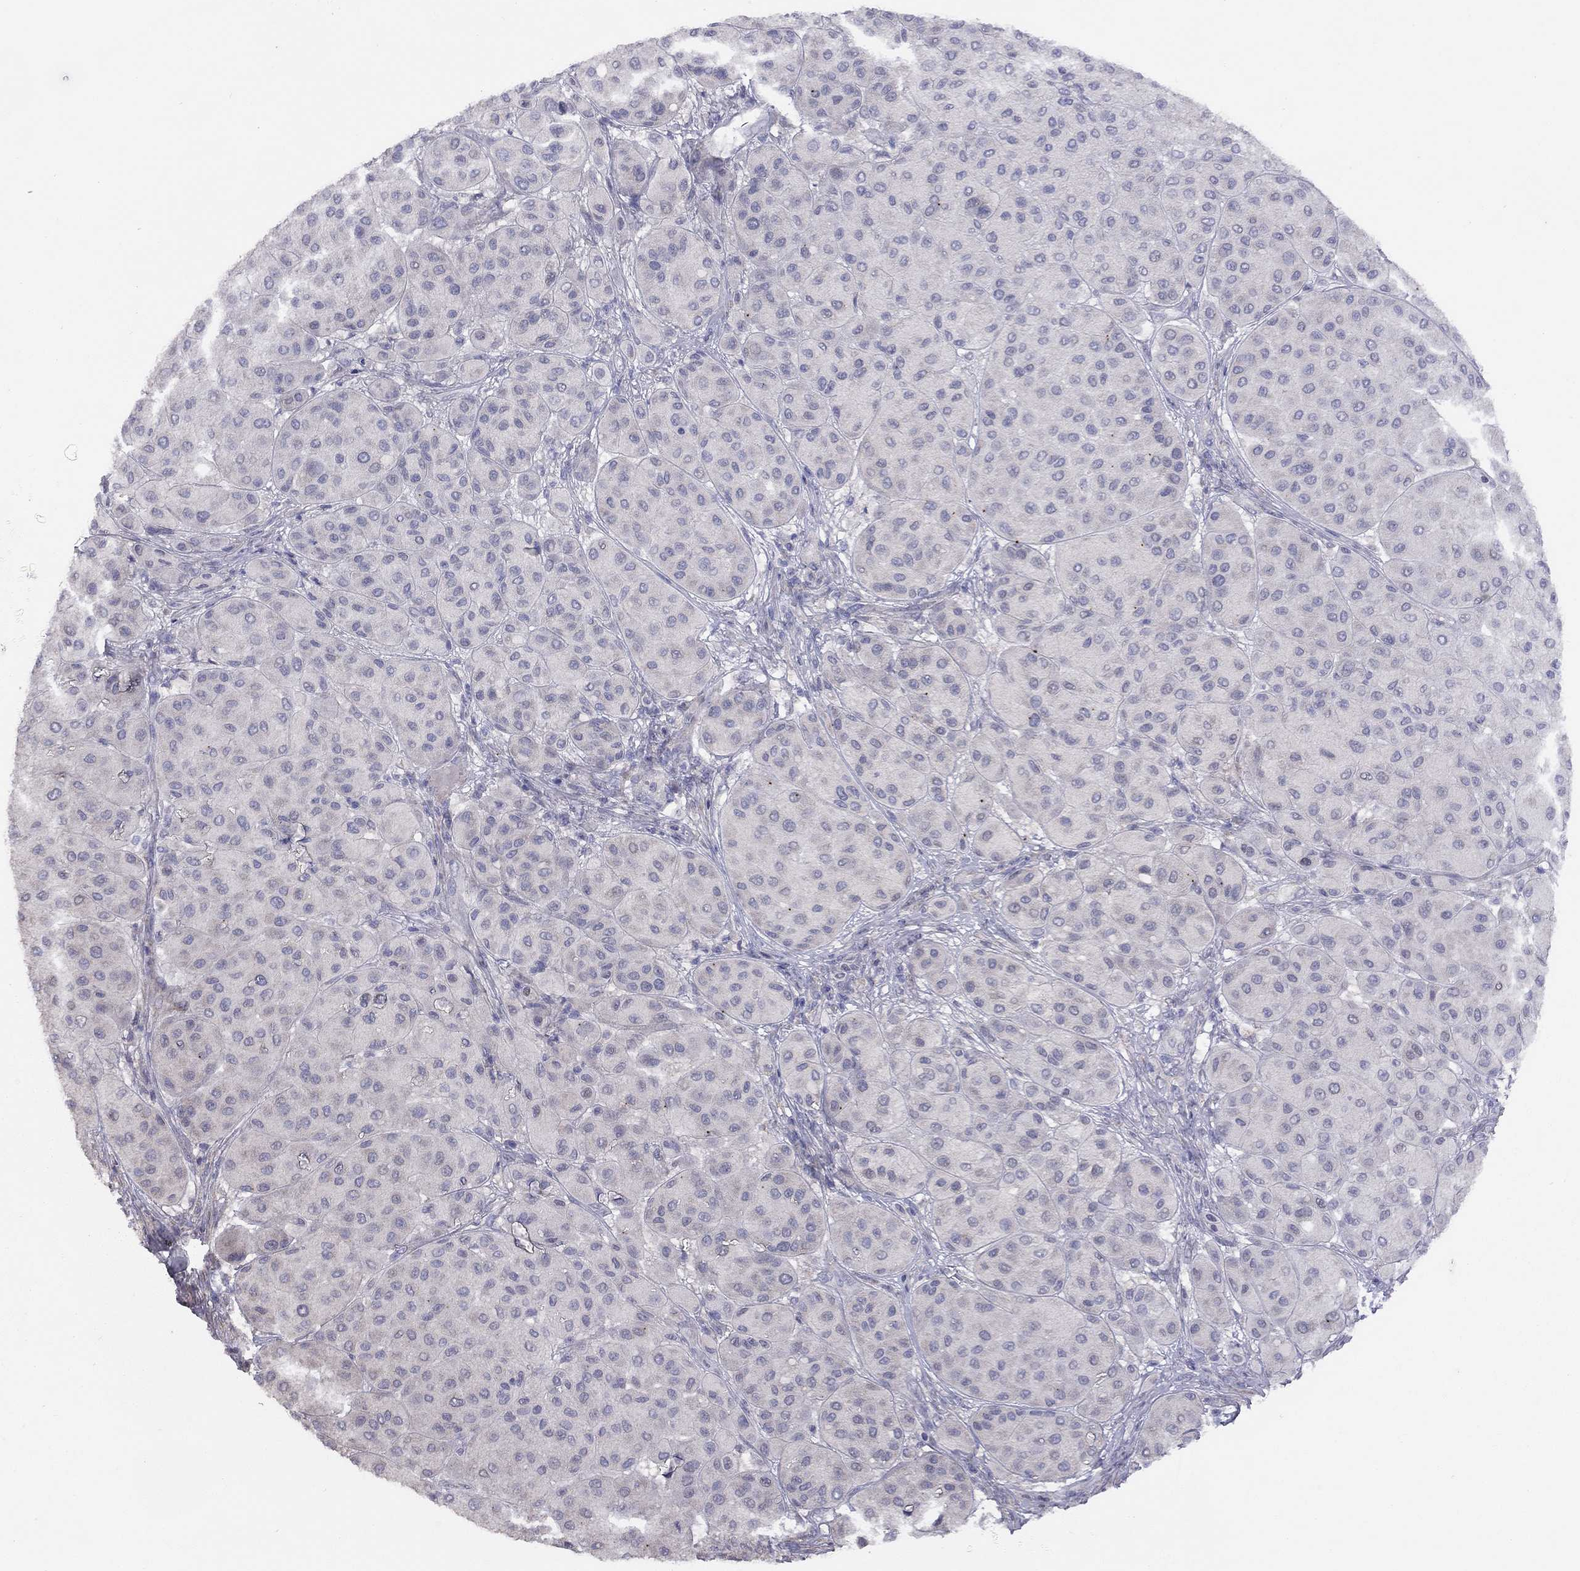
{"staining": {"intensity": "negative", "quantity": "none", "location": "none"}, "tissue": "melanoma", "cell_type": "Tumor cells", "image_type": "cancer", "snomed": [{"axis": "morphology", "description": "Malignant melanoma, Metastatic site"}, {"axis": "topography", "description": "Smooth muscle"}], "caption": "Malignant melanoma (metastatic site) was stained to show a protein in brown. There is no significant expression in tumor cells. Nuclei are stained in blue.", "gene": "SYTL2", "patient": {"sex": "male", "age": 41}}